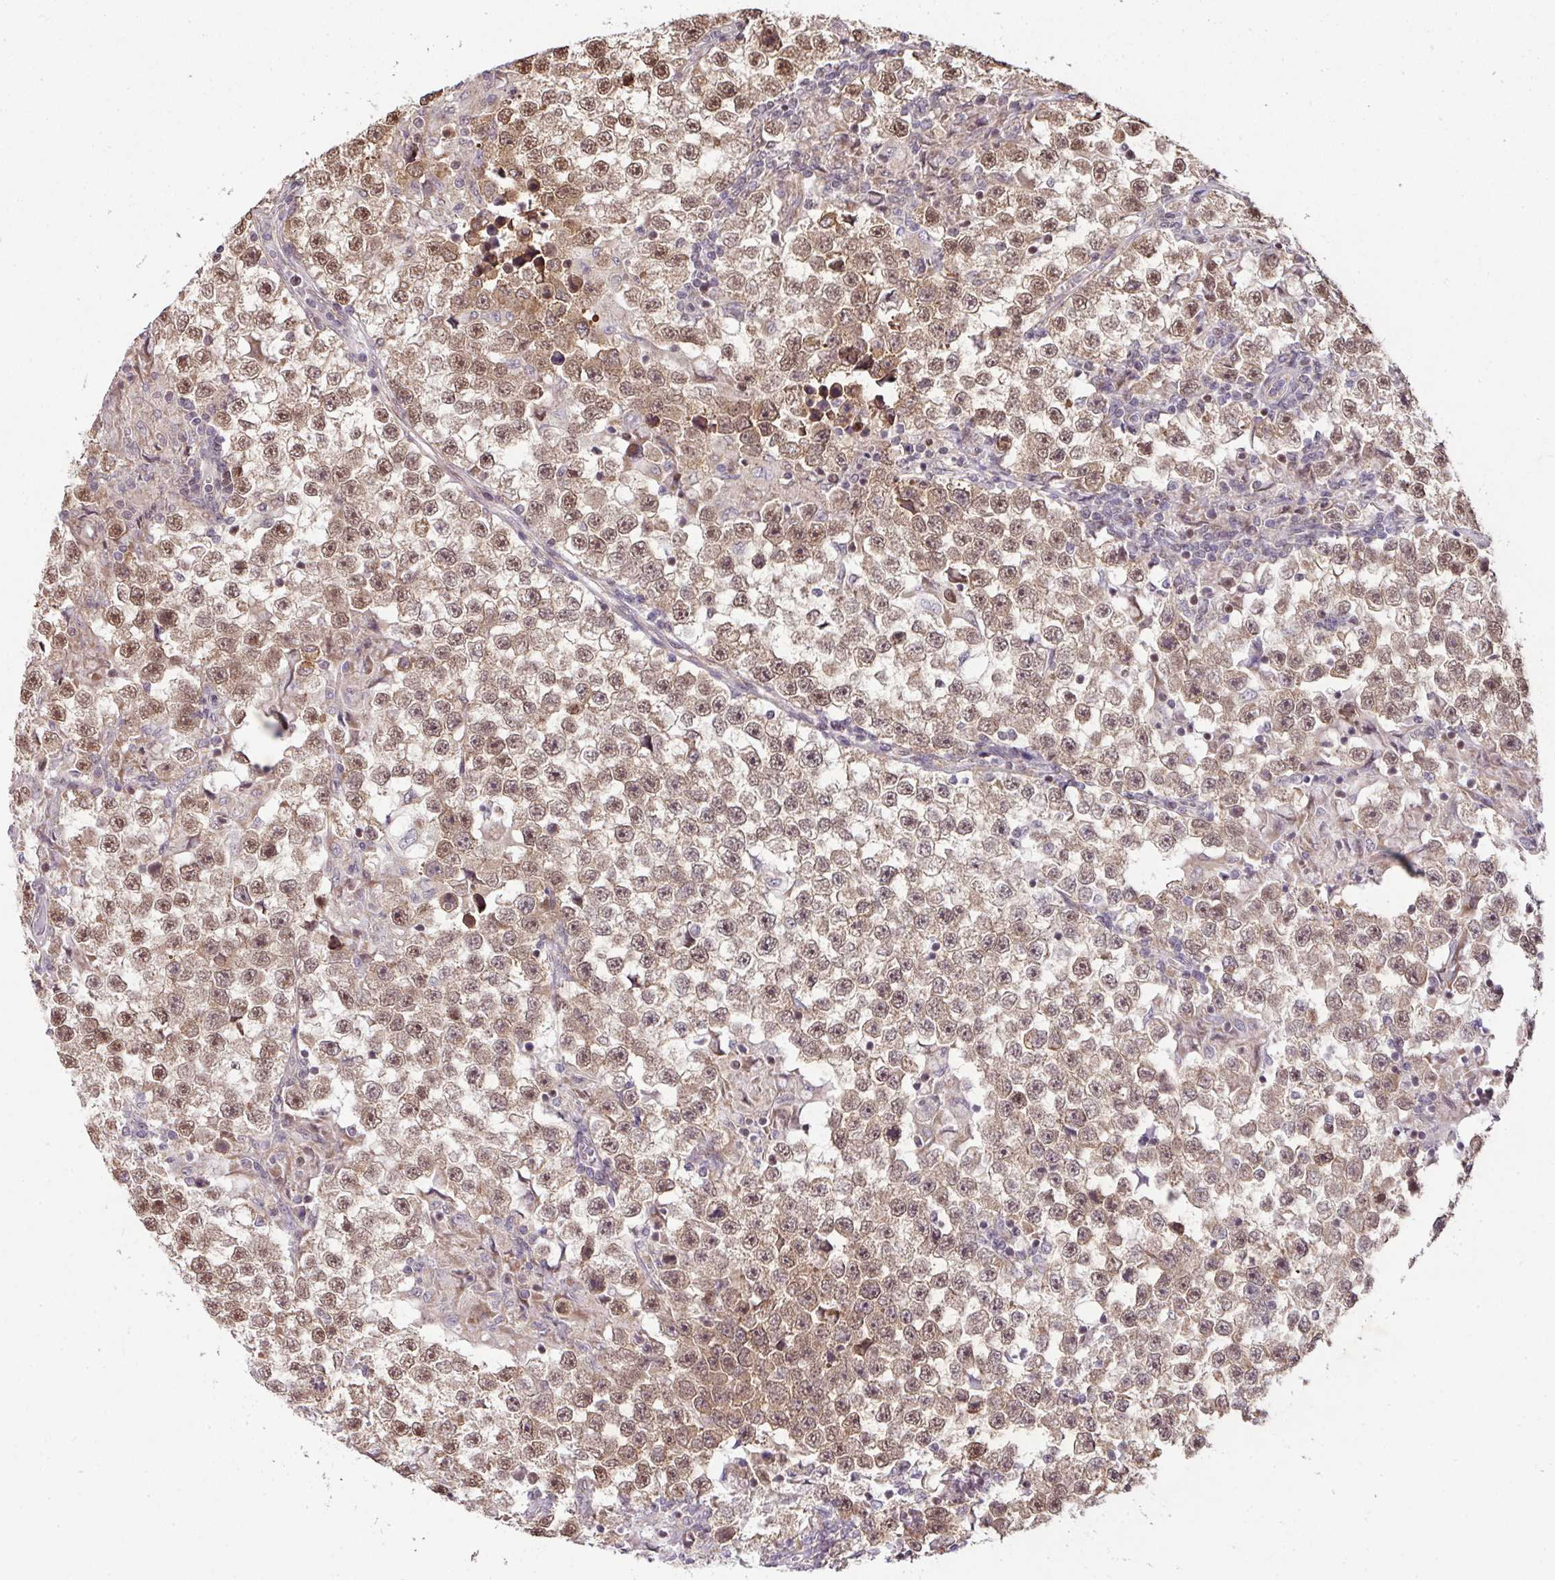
{"staining": {"intensity": "moderate", "quantity": ">75%", "location": "nuclear"}, "tissue": "testis cancer", "cell_type": "Tumor cells", "image_type": "cancer", "snomed": [{"axis": "morphology", "description": "Seminoma, NOS"}, {"axis": "topography", "description": "Testis"}], "caption": "The immunohistochemical stain labels moderate nuclear positivity in tumor cells of testis seminoma tissue.", "gene": "PLK1", "patient": {"sex": "male", "age": 46}}